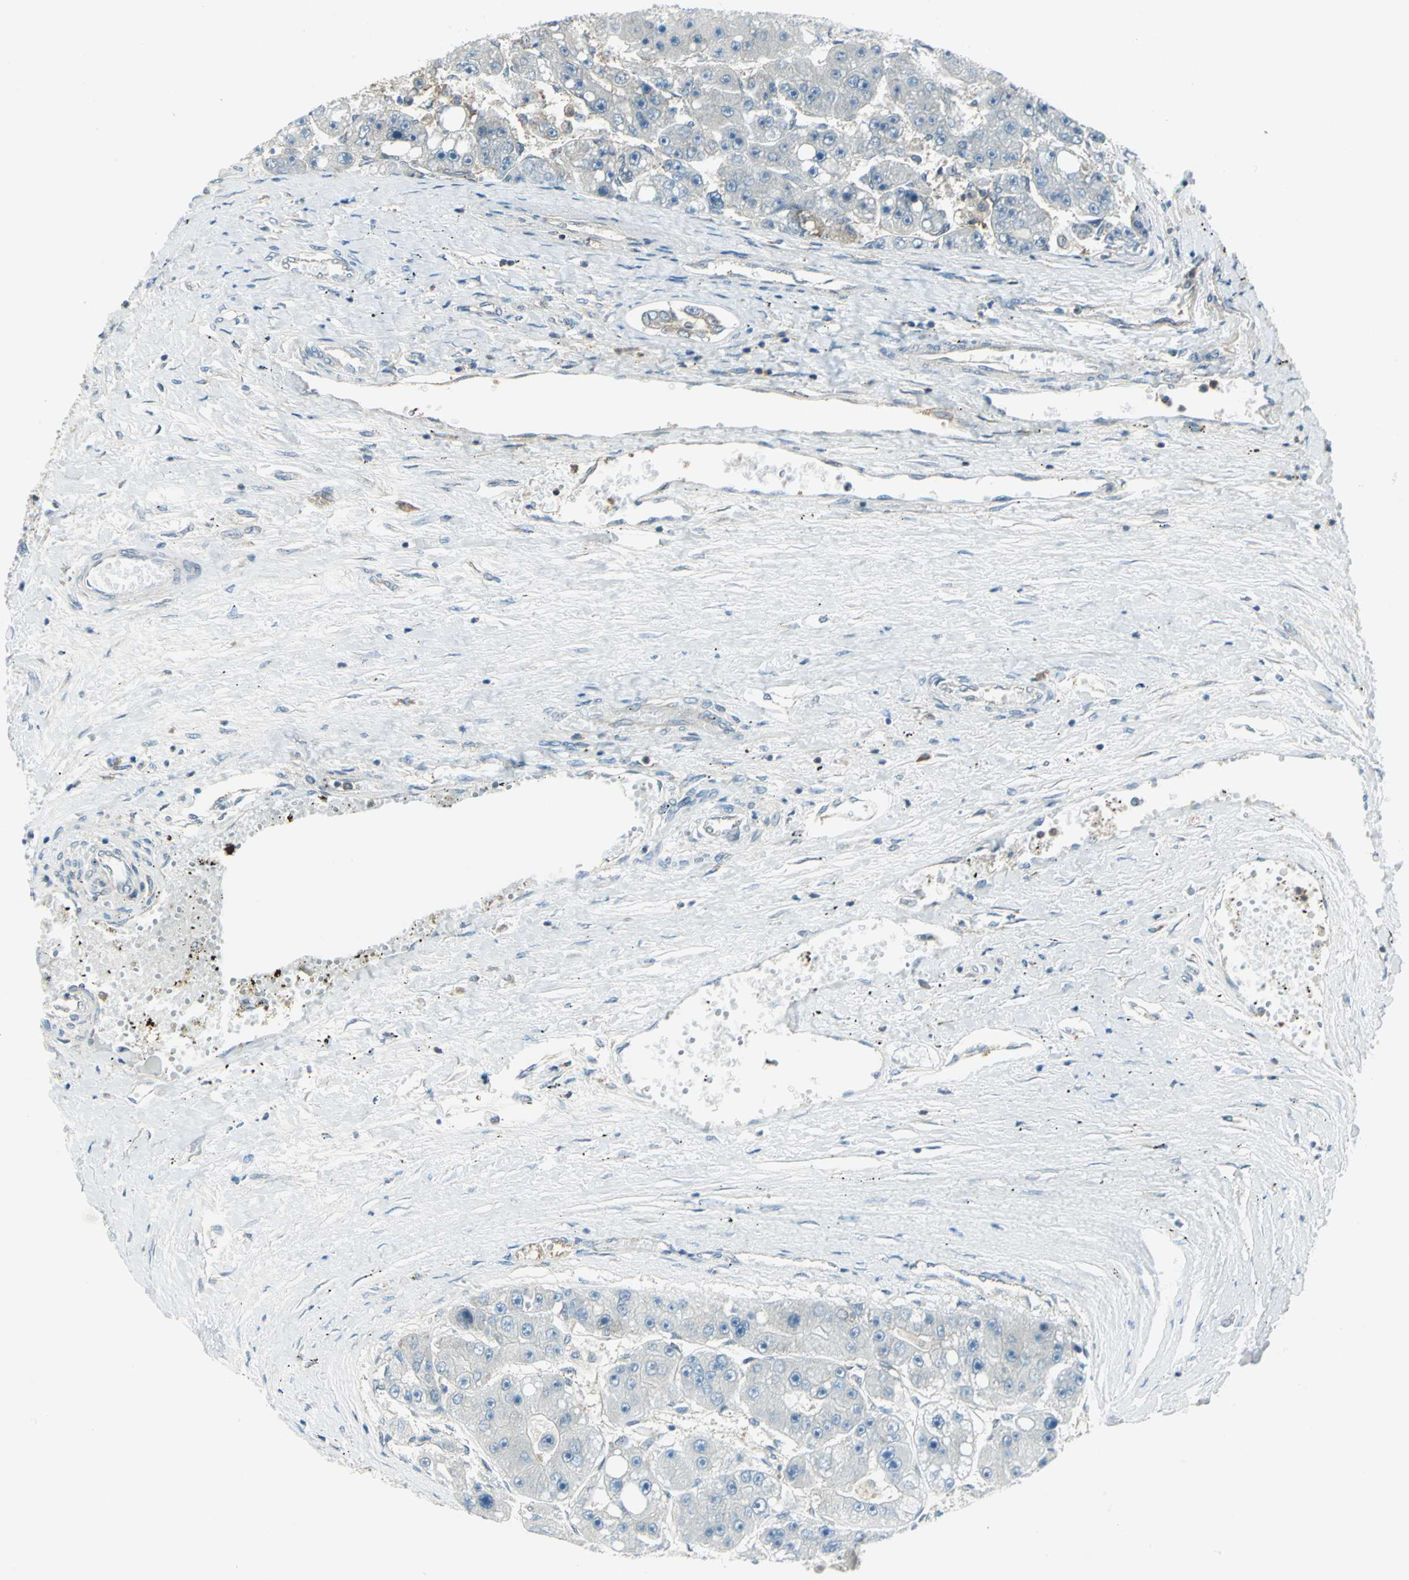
{"staining": {"intensity": "negative", "quantity": "none", "location": "none"}, "tissue": "liver cancer", "cell_type": "Tumor cells", "image_type": "cancer", "snomed": [{"axis": "morphology", "description": "Carcinoma, Hepatocellular, NOS"}, {"axis": "topography", "description": "Liver"}], "caption": "This is a histopathology image of immunohistochemistry staining of liver cancer (hepatocellular carcinoma), which shows no staining in tumor cells. (DAB (3,3'-diaminobenzidine) immunohistochemistry (IHC), high magnification).", "gene": "ALDOA", "patient": {"sex": "female", "age": 61}}